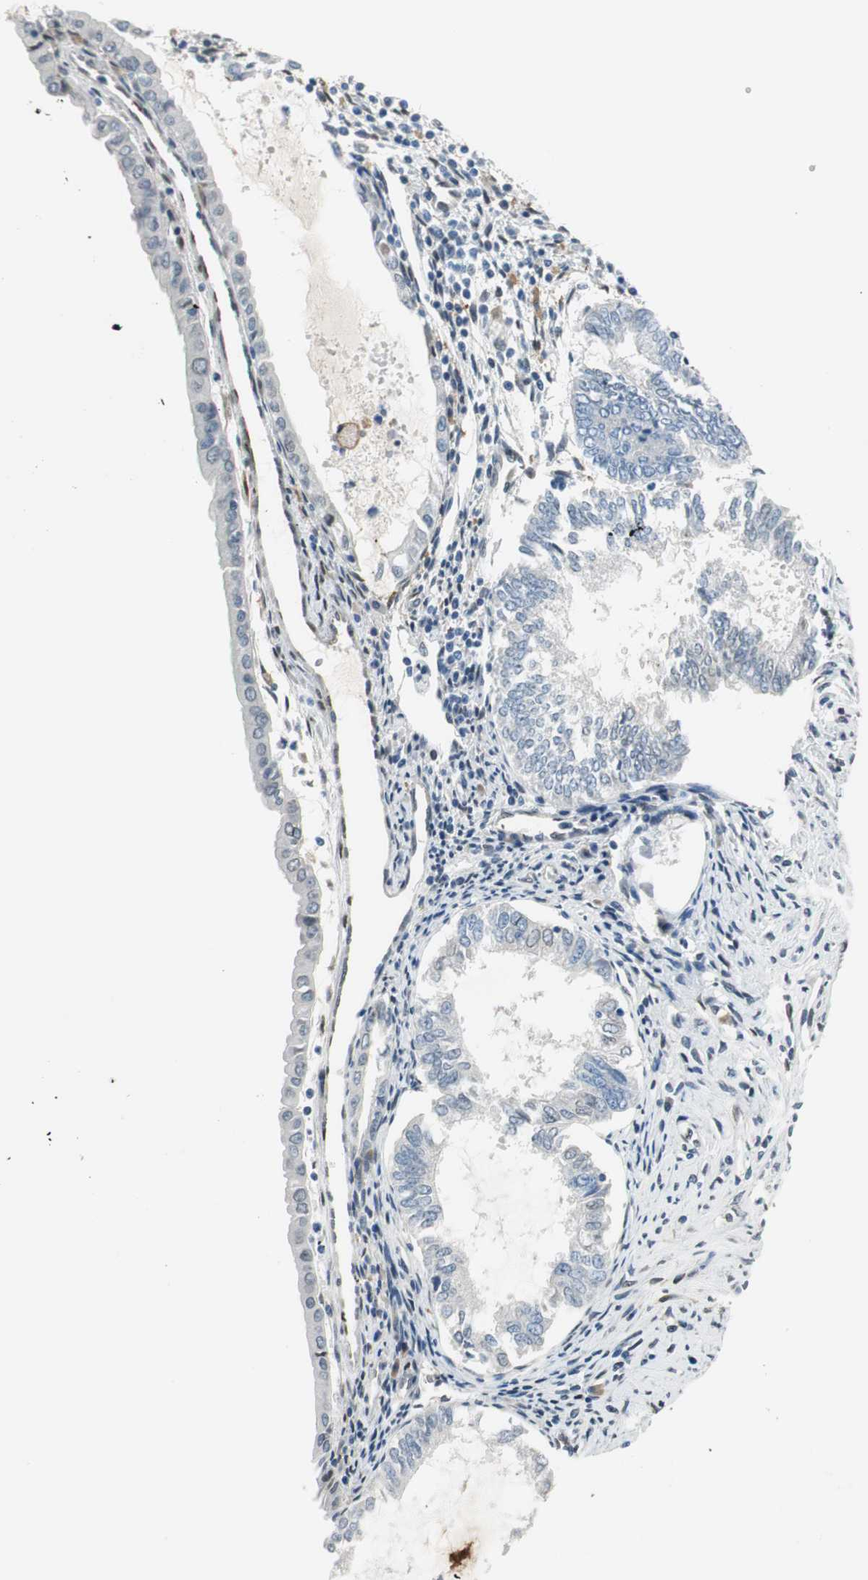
{"staining": {"intensity": "negative", "quantity": "none", "location": "none"}, "tissue": "endometrial cancer", "cell_type": "Tumor cells", "image_type": "cancer", "snomed": [{"axis": "morphology", "description": "Adenocarcinoma, NOS"}, {"axis": "topography", "description": "Endometrium"}], "caption": "Endometrial cancer (adenocarcinoma) was stained to show a protein in brown. There is no significant staining in tumor cells. Nuclei are stained in blue.", "gene": "TMEM260", "patient": {"sex": "female", "age": 86}}